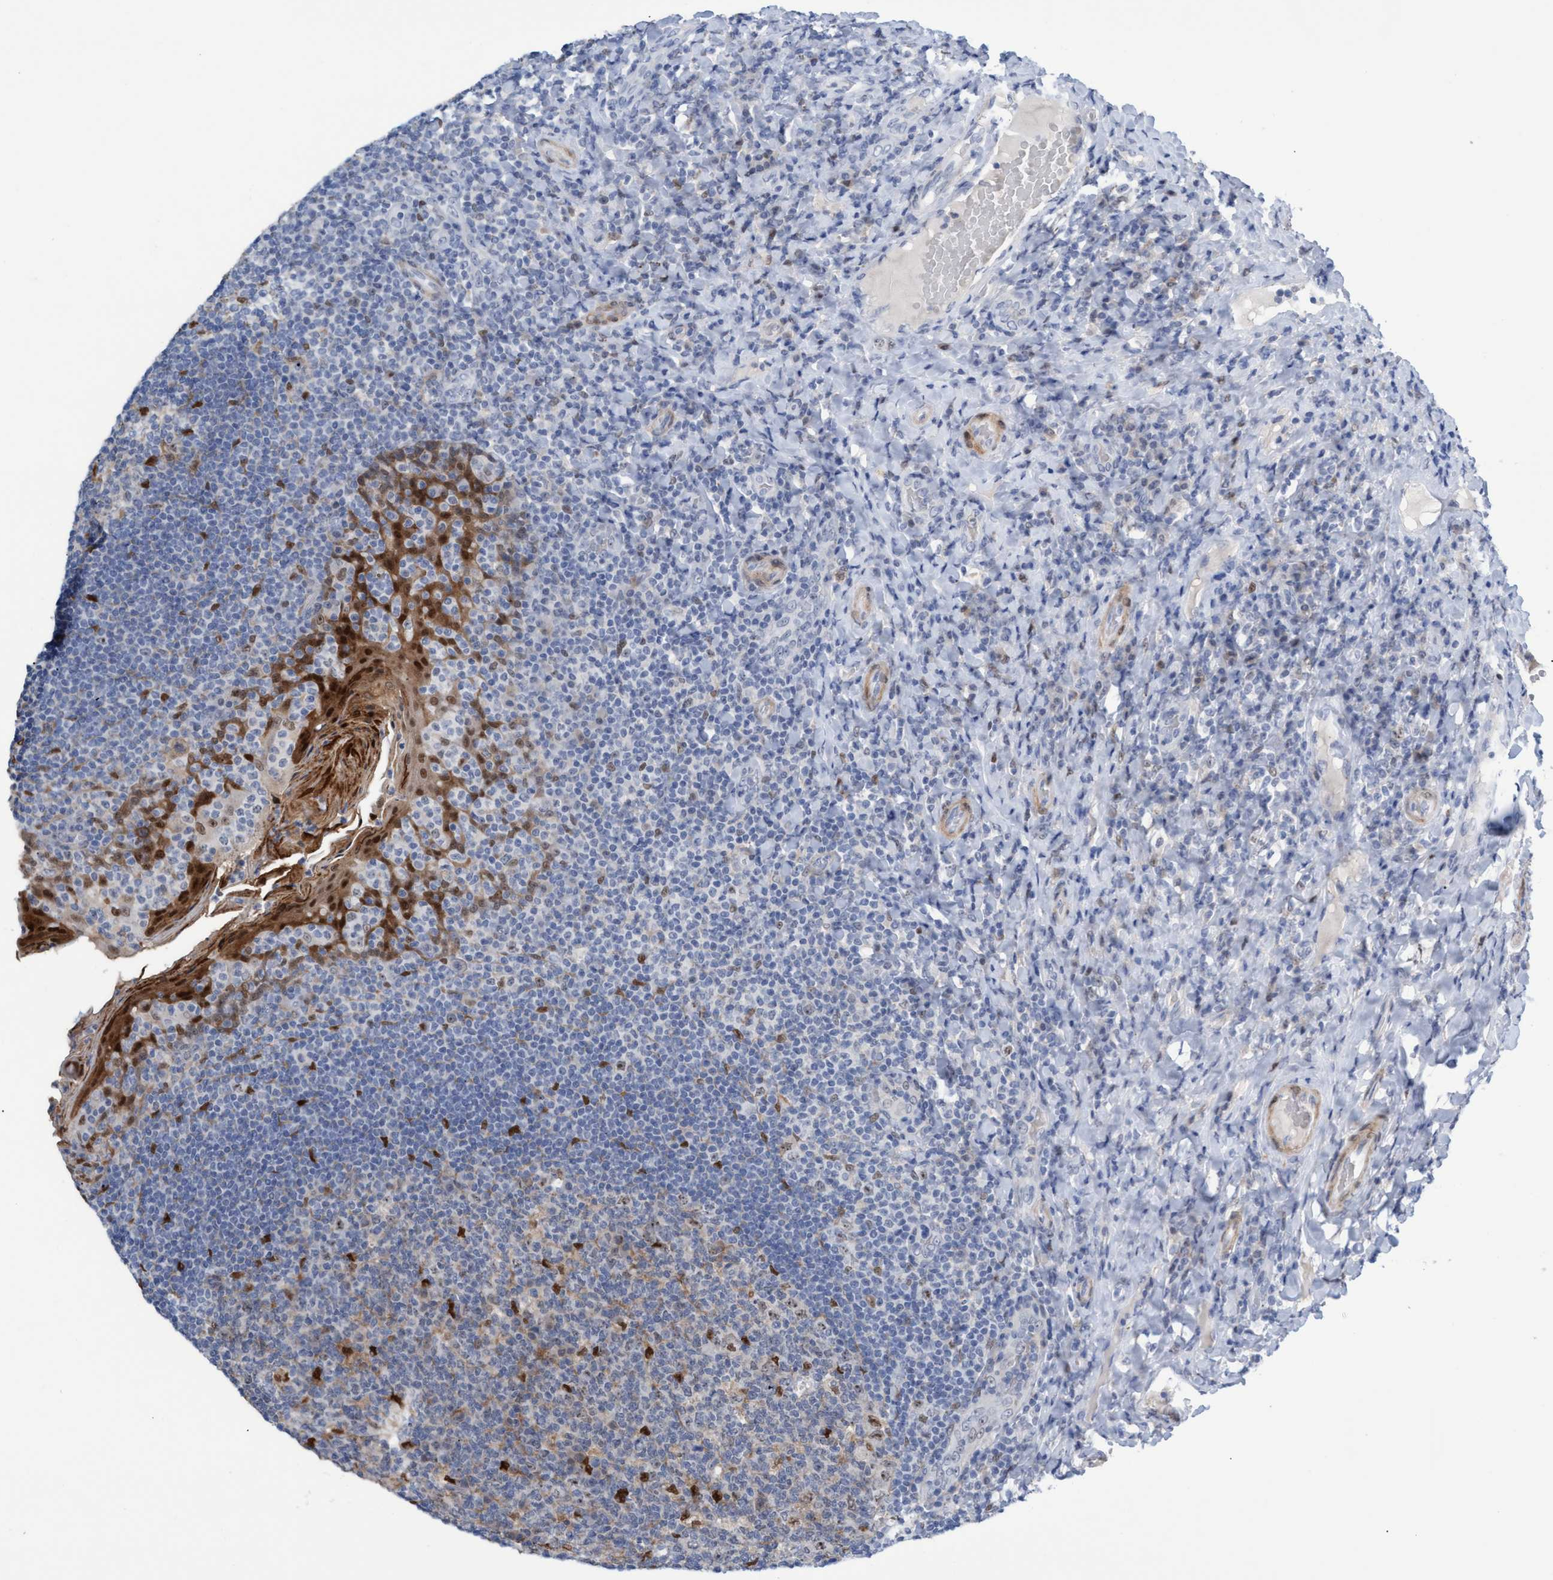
{"staining": {"intensity": "strong", "quantity": "<25%", "location": "nuclear"}, "tissue": "tonsil", "cell_type": "Germinal center cells", "image_type": "normal", "snomed": [{"axis": "morphology", "description": "Normal tissue, NOS"}, {"axis": "topography", "description": "Tonsil"}], "caption": "Immunohistochemistry of normal human tonsil reveals medium levels of strong nuclear expression in approximately <25% of germinal center cells.", "gene": "PINX1", "patient": {"sex": "male", "age": 17}}